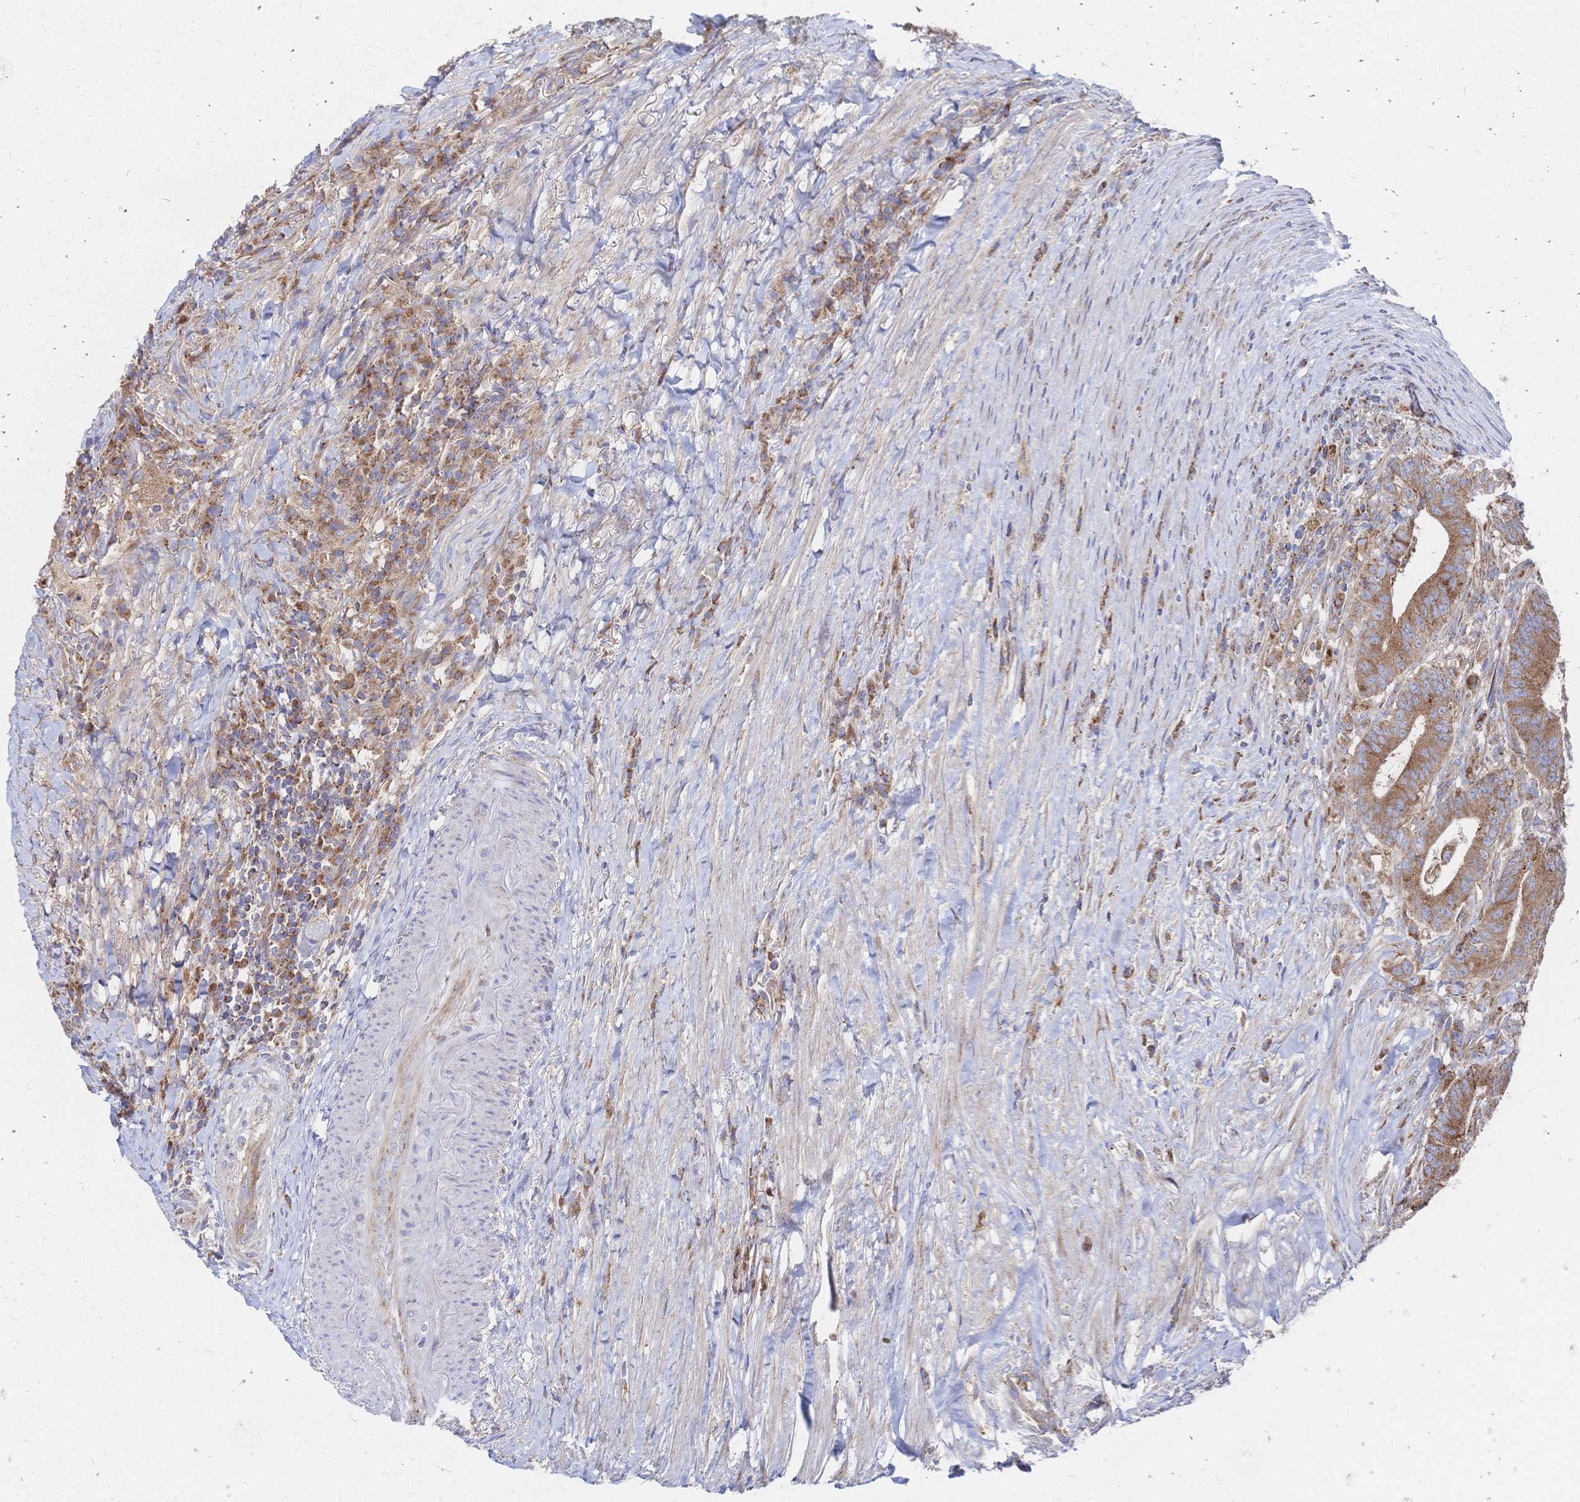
{"staining": {"intensity": "moderate", "quantity": ">75%", "location": "cytoplasmic/membranous"}, "tissue": "colorectal cancer", "cell_type": "Tumor cells", "image_type": "cancer", "snomed": [{"axis": "morphology", "description": "Adenocarcinoma, NOS"}, {"axis": "topography", "description": "Colon"}], "caption": "Brown immunohistochemical staining in human colorectal cancer exhibits moderate cytoplasmic/membranous expression in approximately >75% of tumor cells.", "gene": "SORBS1", "patient": {"sex": "female", "age": 43}}